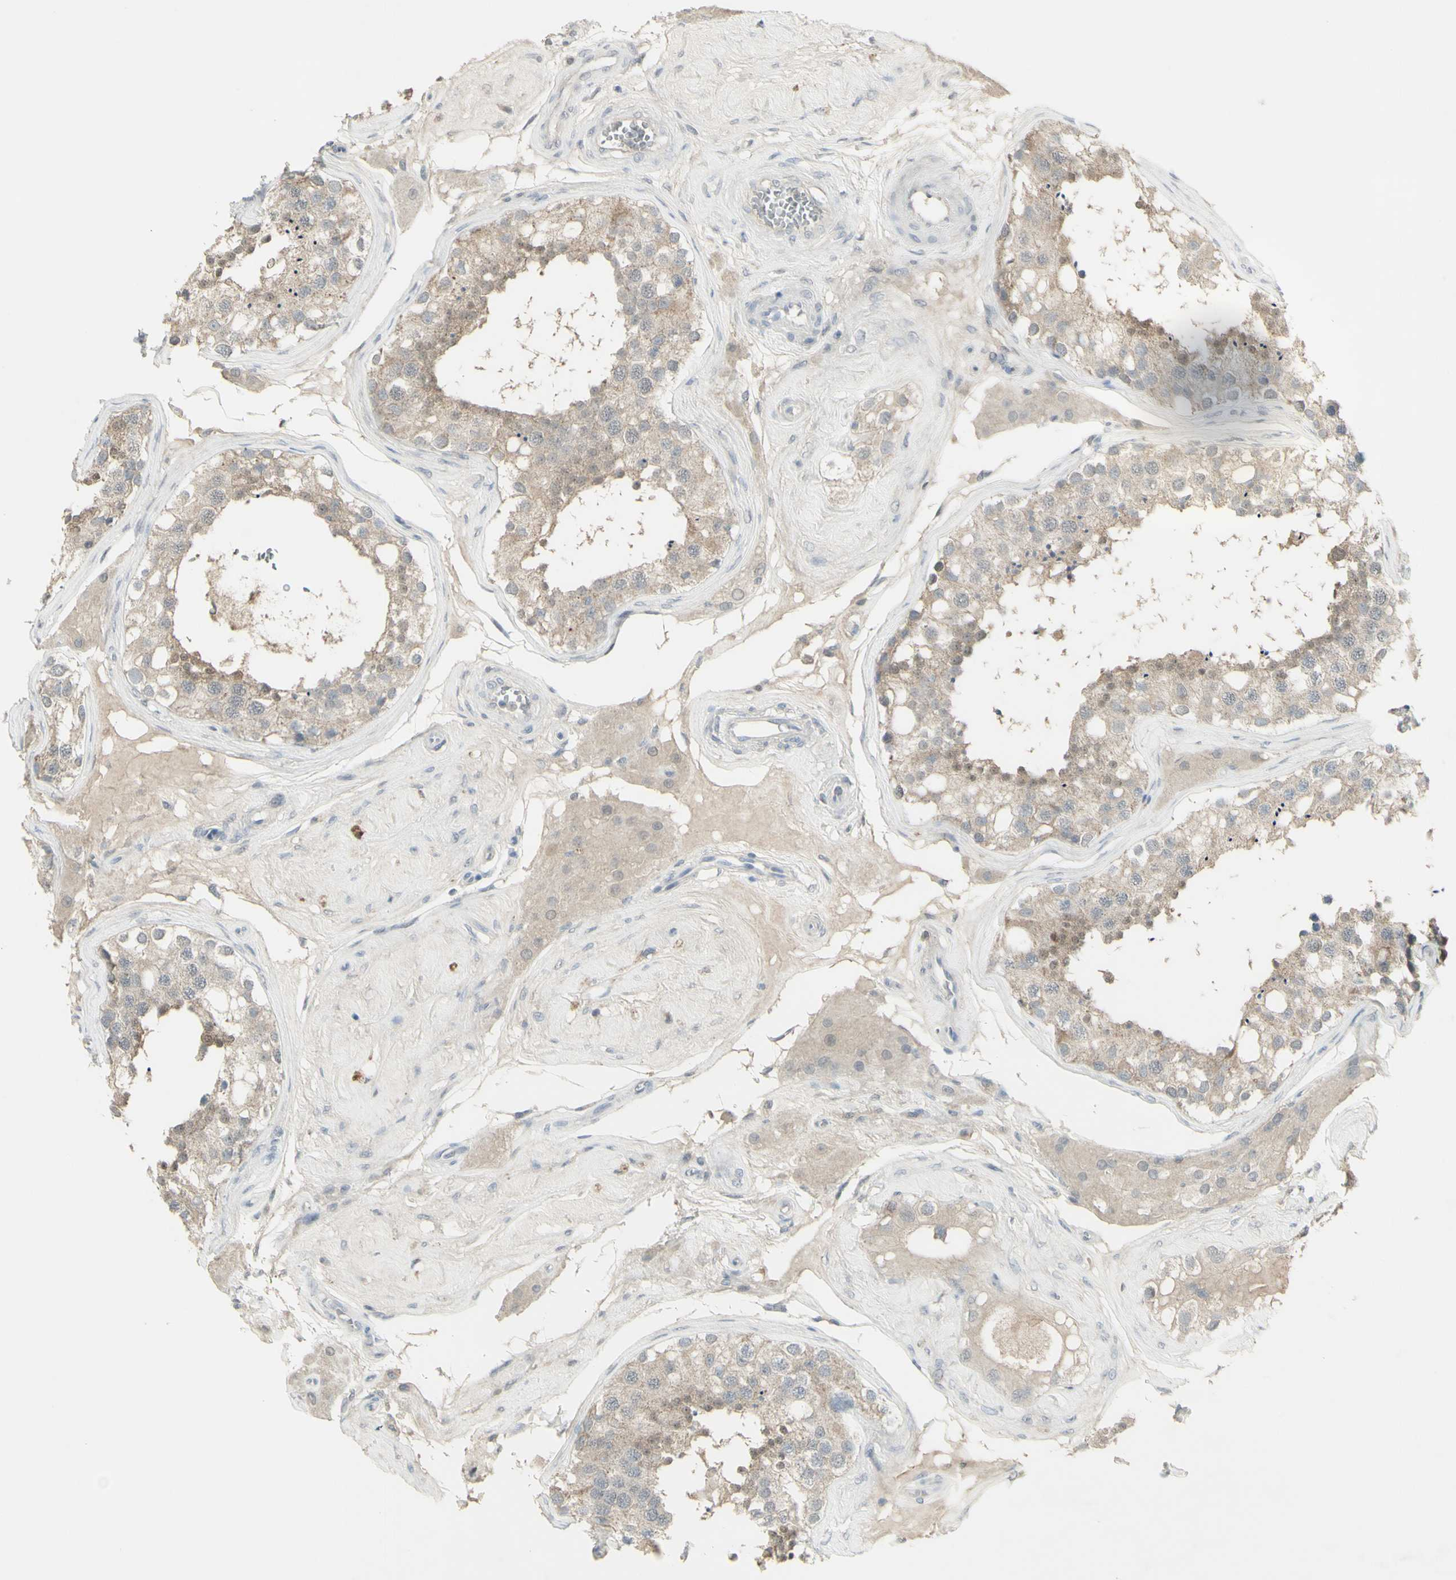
{"staining": {"intensity": "weak", "quantity": ">75%", "location": "cytoplasmic/membranous"}, "tissue": "testis", "cell_type": "Cells in seminiferous ducts", "image_type": "normal", "snomed": [{"axis": "morphology", "description": "Normal tissue, NOS"}, {"axis": "topography", "description": "Testis"}], "caption": "IHC image of unremarkable testis: testis stained using immunohistochemistry displays low levels of weak protein expression localized specifically in the cytoplasmic/membranous of cells in seminiferous ducts, appearing as a cytoplasmic/membranous brown color.", "gene": "C1orf116", "patient": {"sex": "male", "age": 68}}